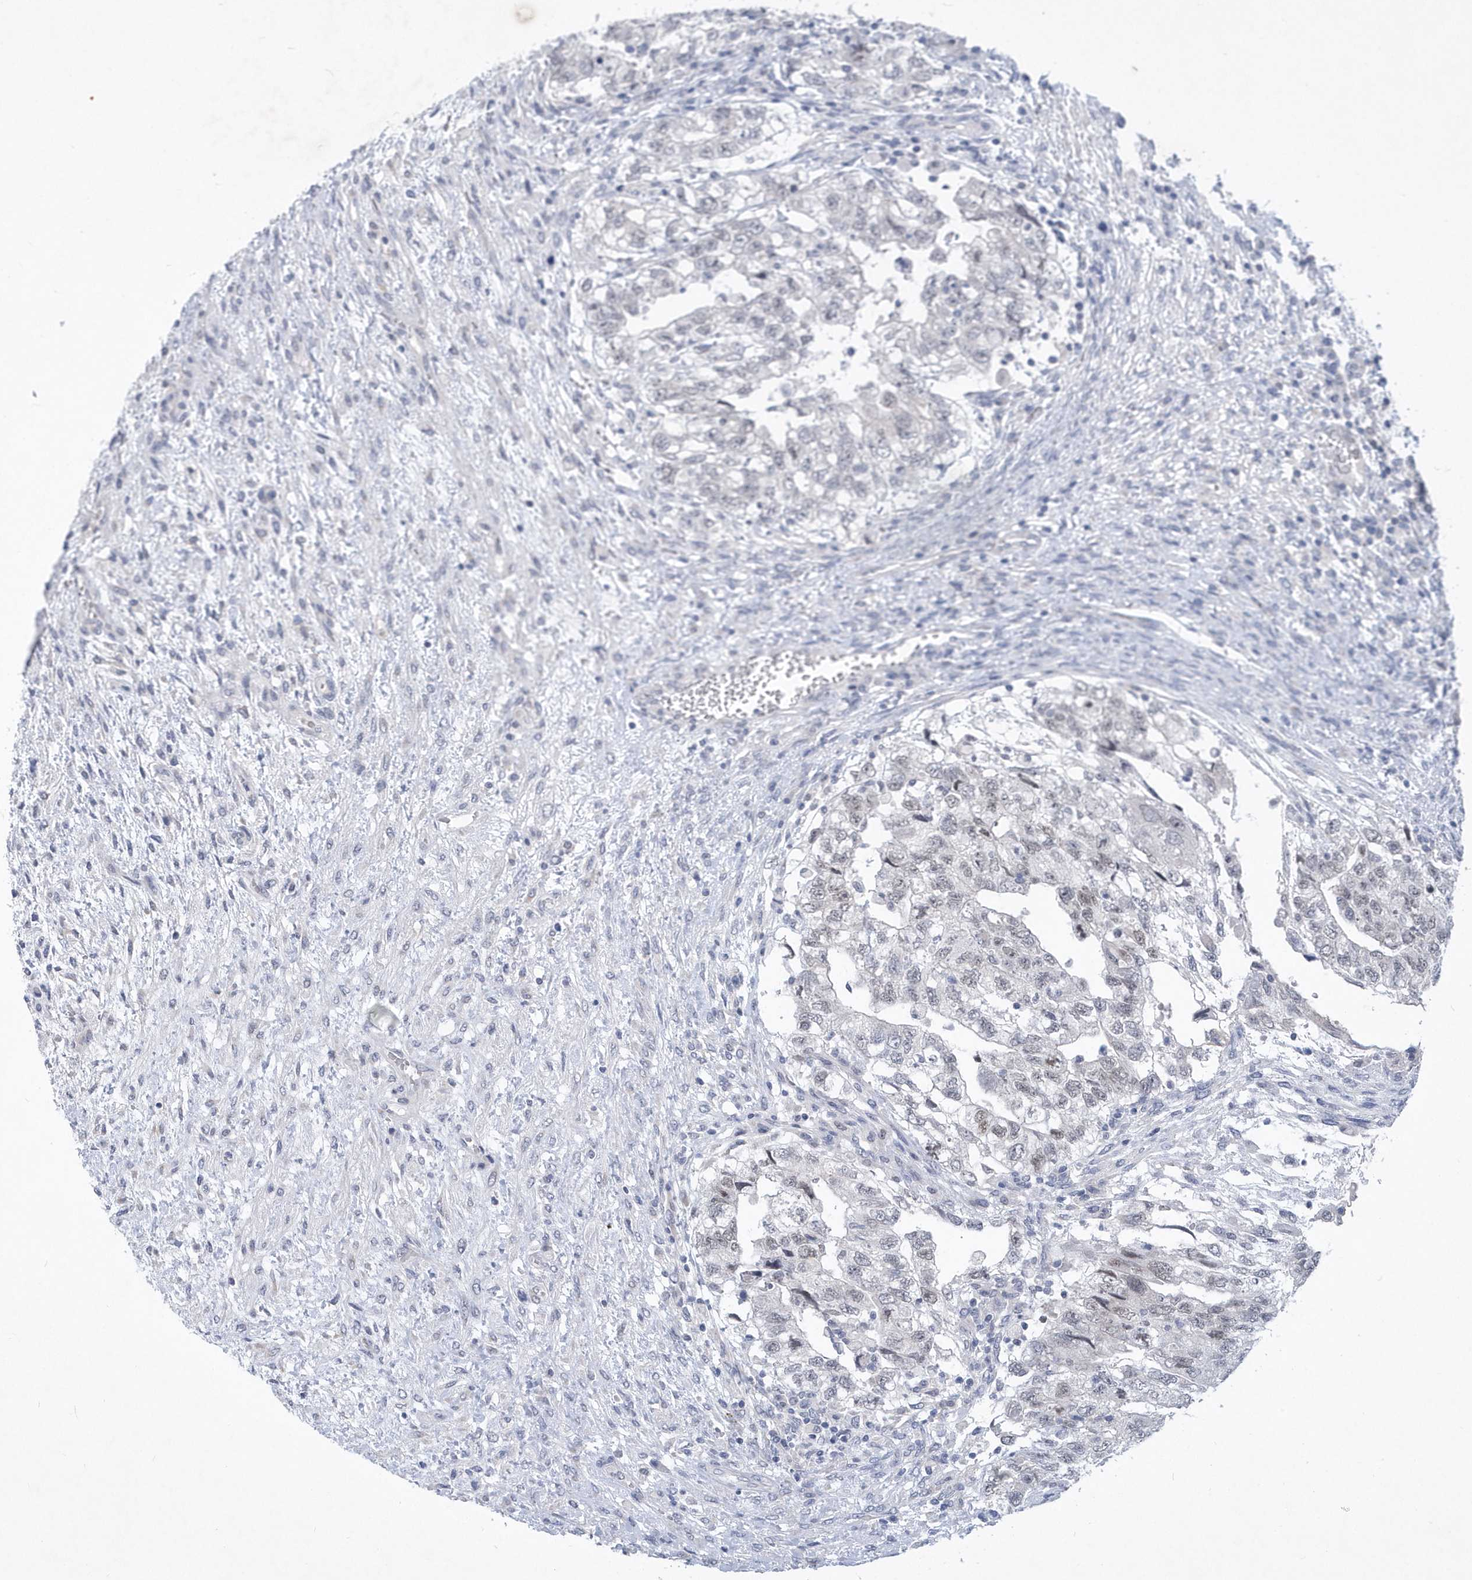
{"staining": {"intensity": "weak", "quantity": "<25%", "location": "nuclear"}, "tissue": "testis cancer", "cell_type": "Tumor cells", "image_type": "cancer", "snomed": [{"axis": "morphology", "description": "Carcinoma, Embryonal, NOS"}, {"axis": "topography", "description": "Testis"}], "caption": "Human testis cancer (embryonal carcinoma) stained for a protein using immunohistochemistry exhibits no staining in tumor cells.", "gene": "SRGAP3", "patient": {"sex": "male", "age": 36}}